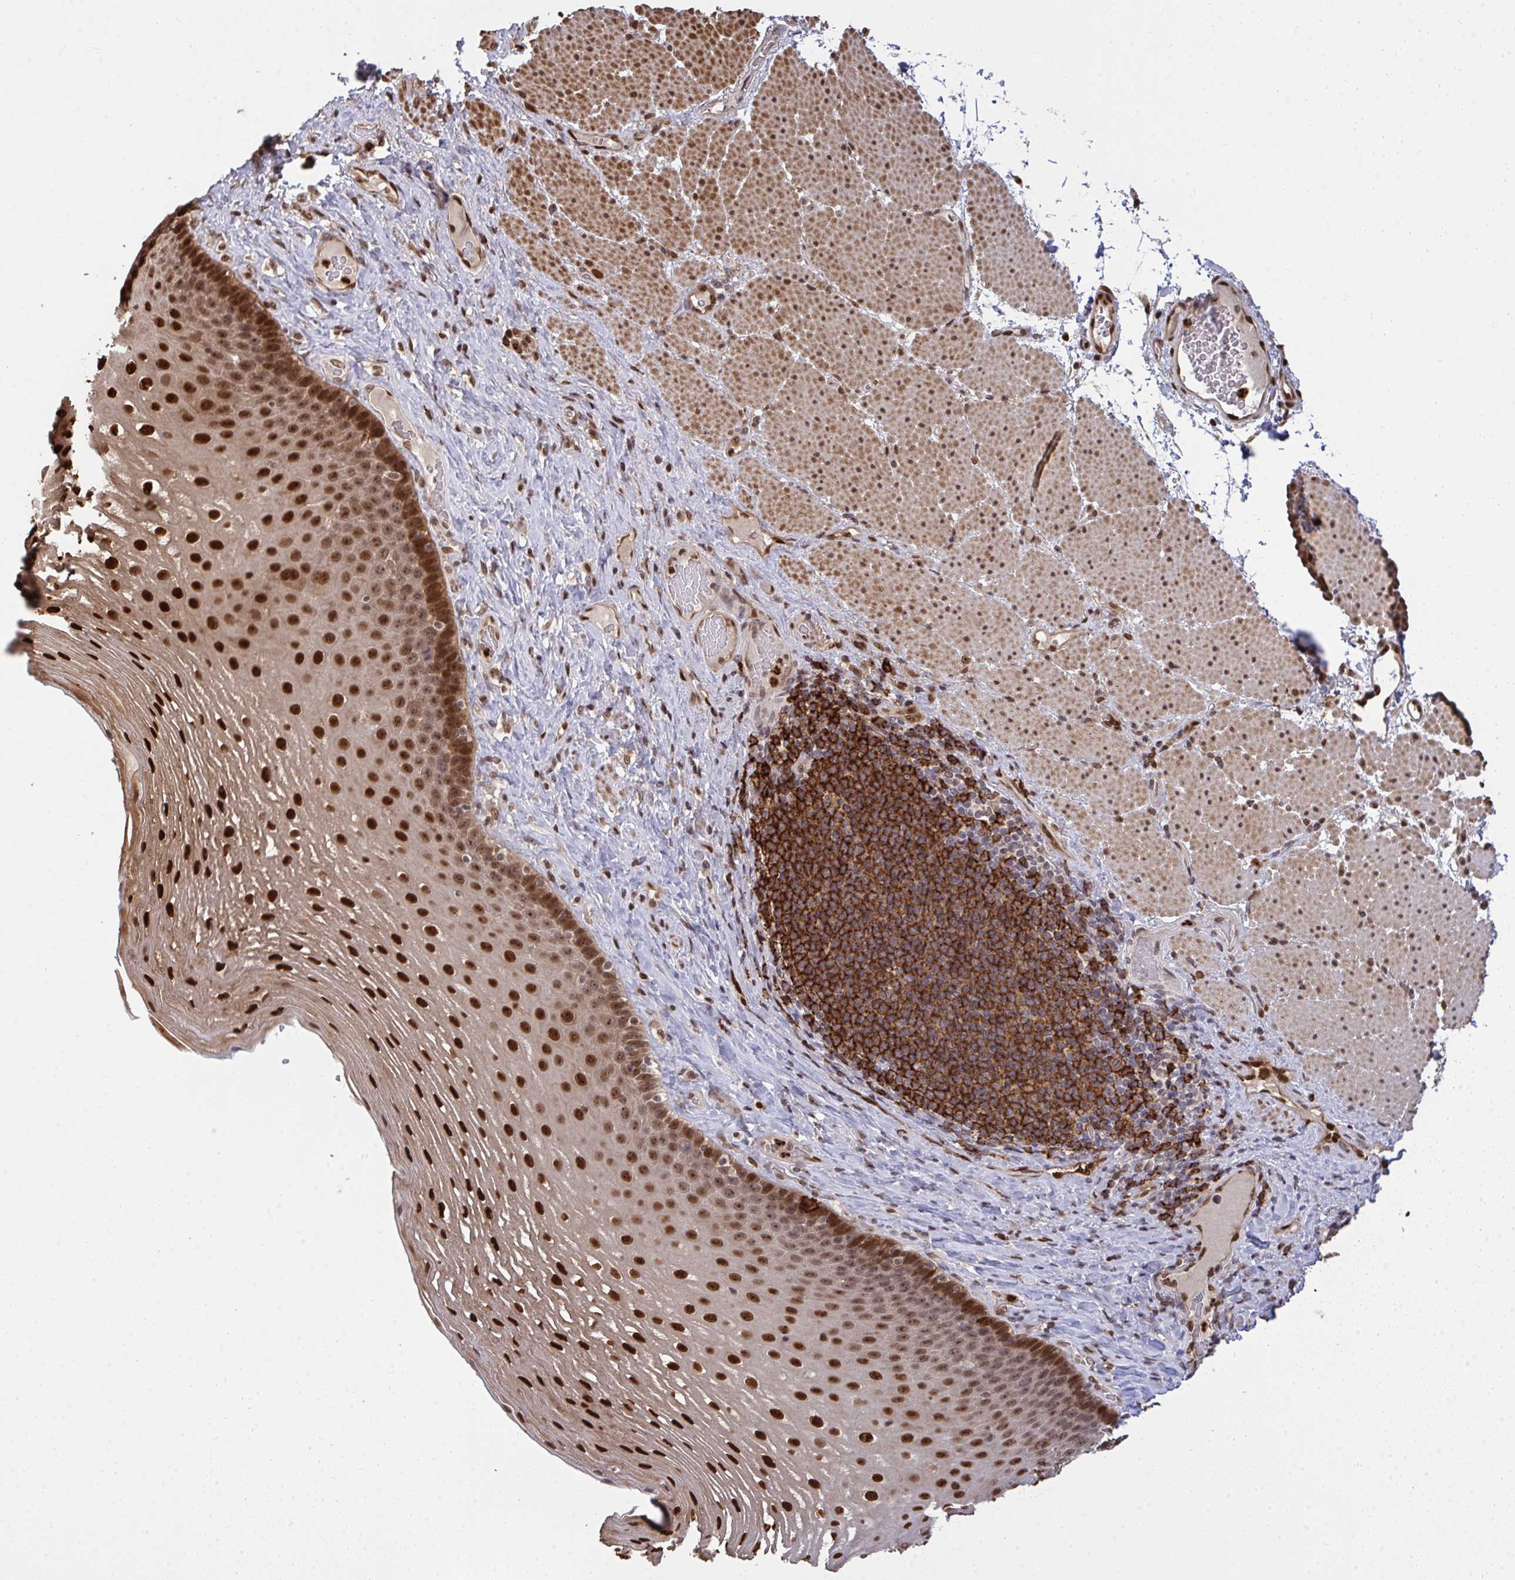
{"staining": {"intensity": "strong", "quantity": ">75%", "location": "nuclear"}, "tissue": "esophagus", "cell_type": "Squamous epithelial cells", "image_type": "normal", "snomed": [{"axis": "morphology", "description": "Normal tissue, NOS"}, {"axis": "topography", "description": "Esophagus"}], "caption": "High-power microscopy captured an immunohistochemistry (IHC) micrograph of normal esophagus, revealing strong nuclear expression in approximately >75% of squamous epithelial cells. Using DAB (brown) and hematoxylin (blue) stains, captured at high magnification using brightfield microscopy.", "gene": "UXT", "patient": {"sex": "male", "age": 62}}